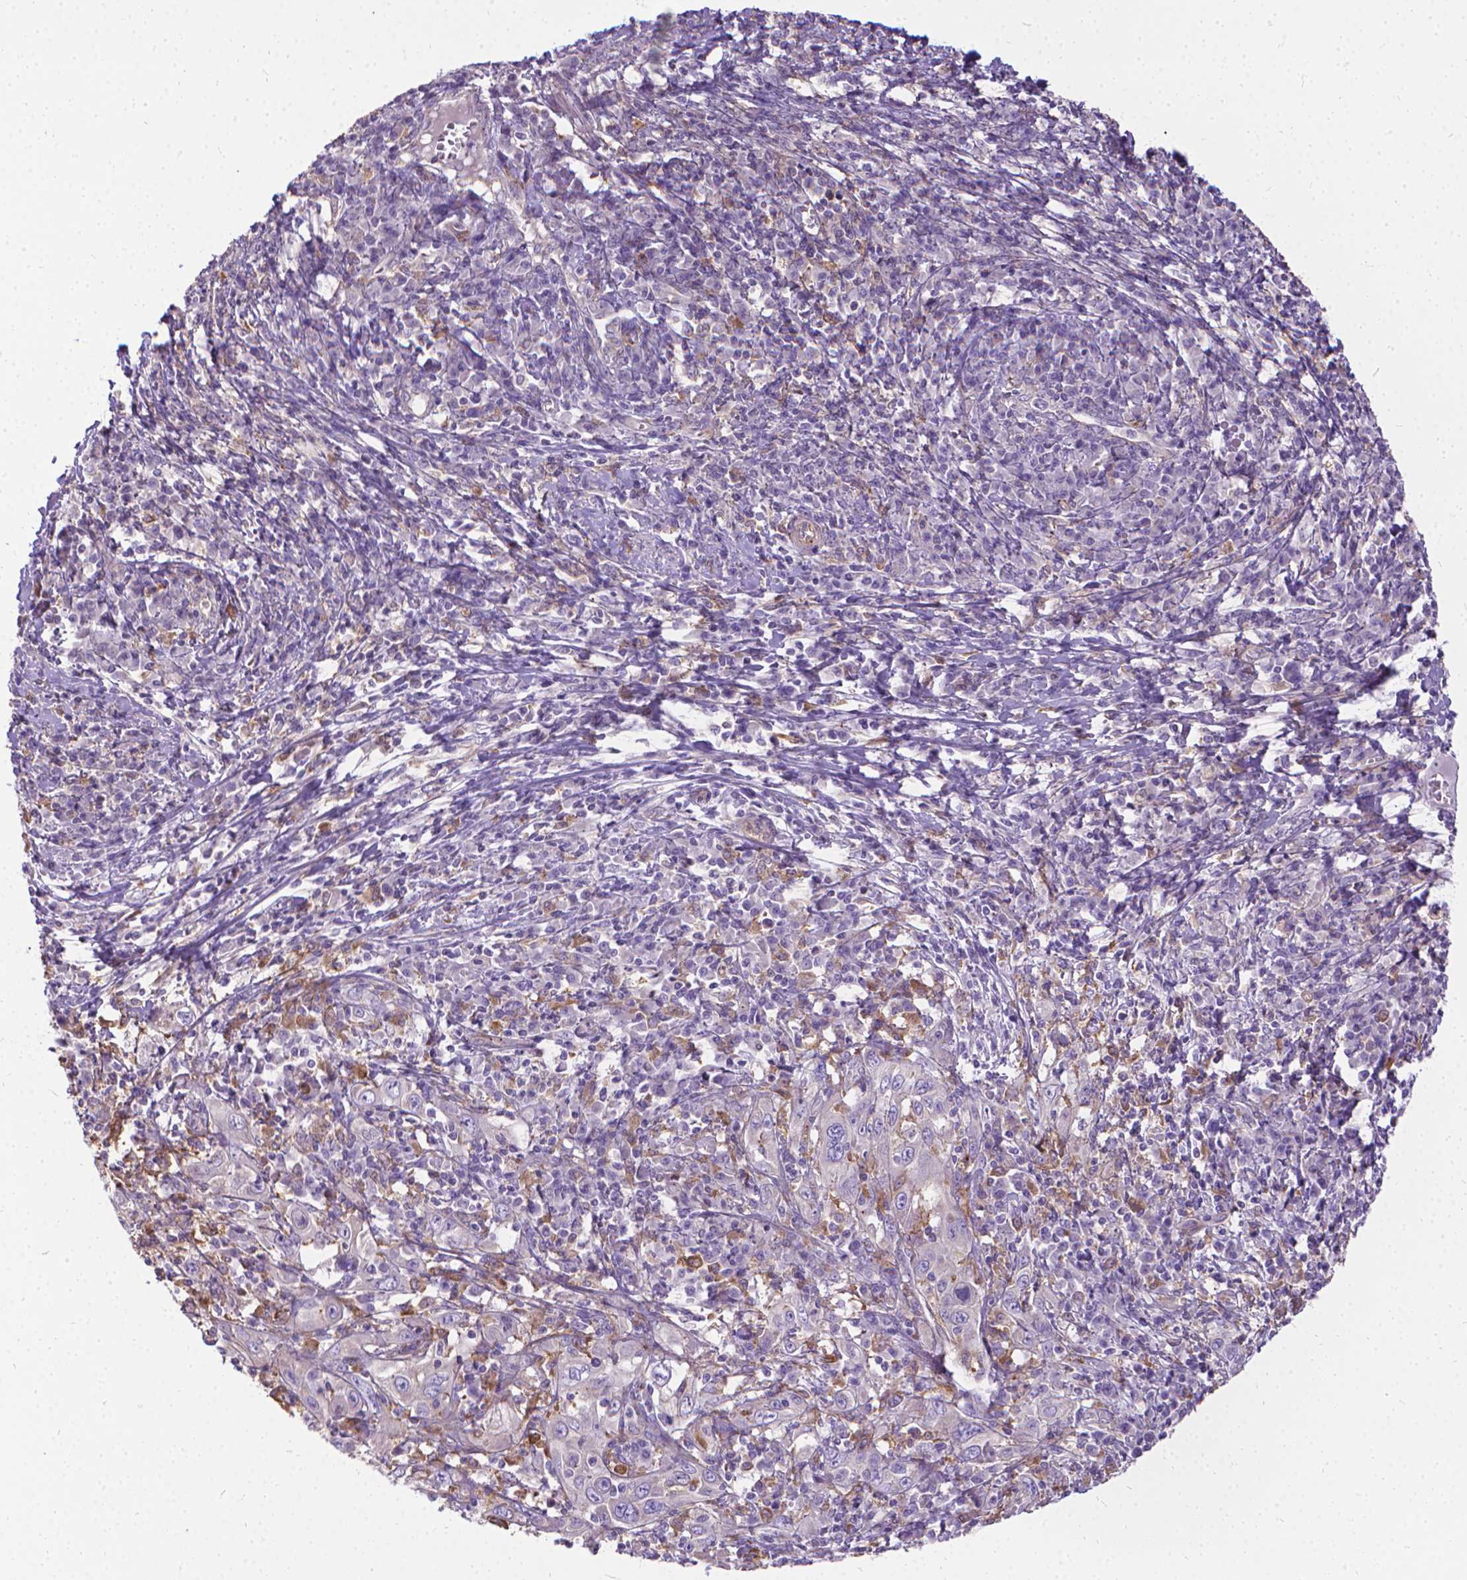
{"staining": {"intensity": "negative", "quantity": "none", "location": "none"}, "tissue": "cervical cancer", "cell_type": "Tumor cells", "image_type": "cancer", "snomed": [{"axis": "morphology", "description": "Squamous cell carcinoma, NOS"}, {"axis": "topography", "description": "Cervix"}], "caption": "Tumor cells are negative for brown protein staining in cervical squamous cell carcinoma.", "gene": "CFAP299", "patient": {"sex": "female", "age": 46}}